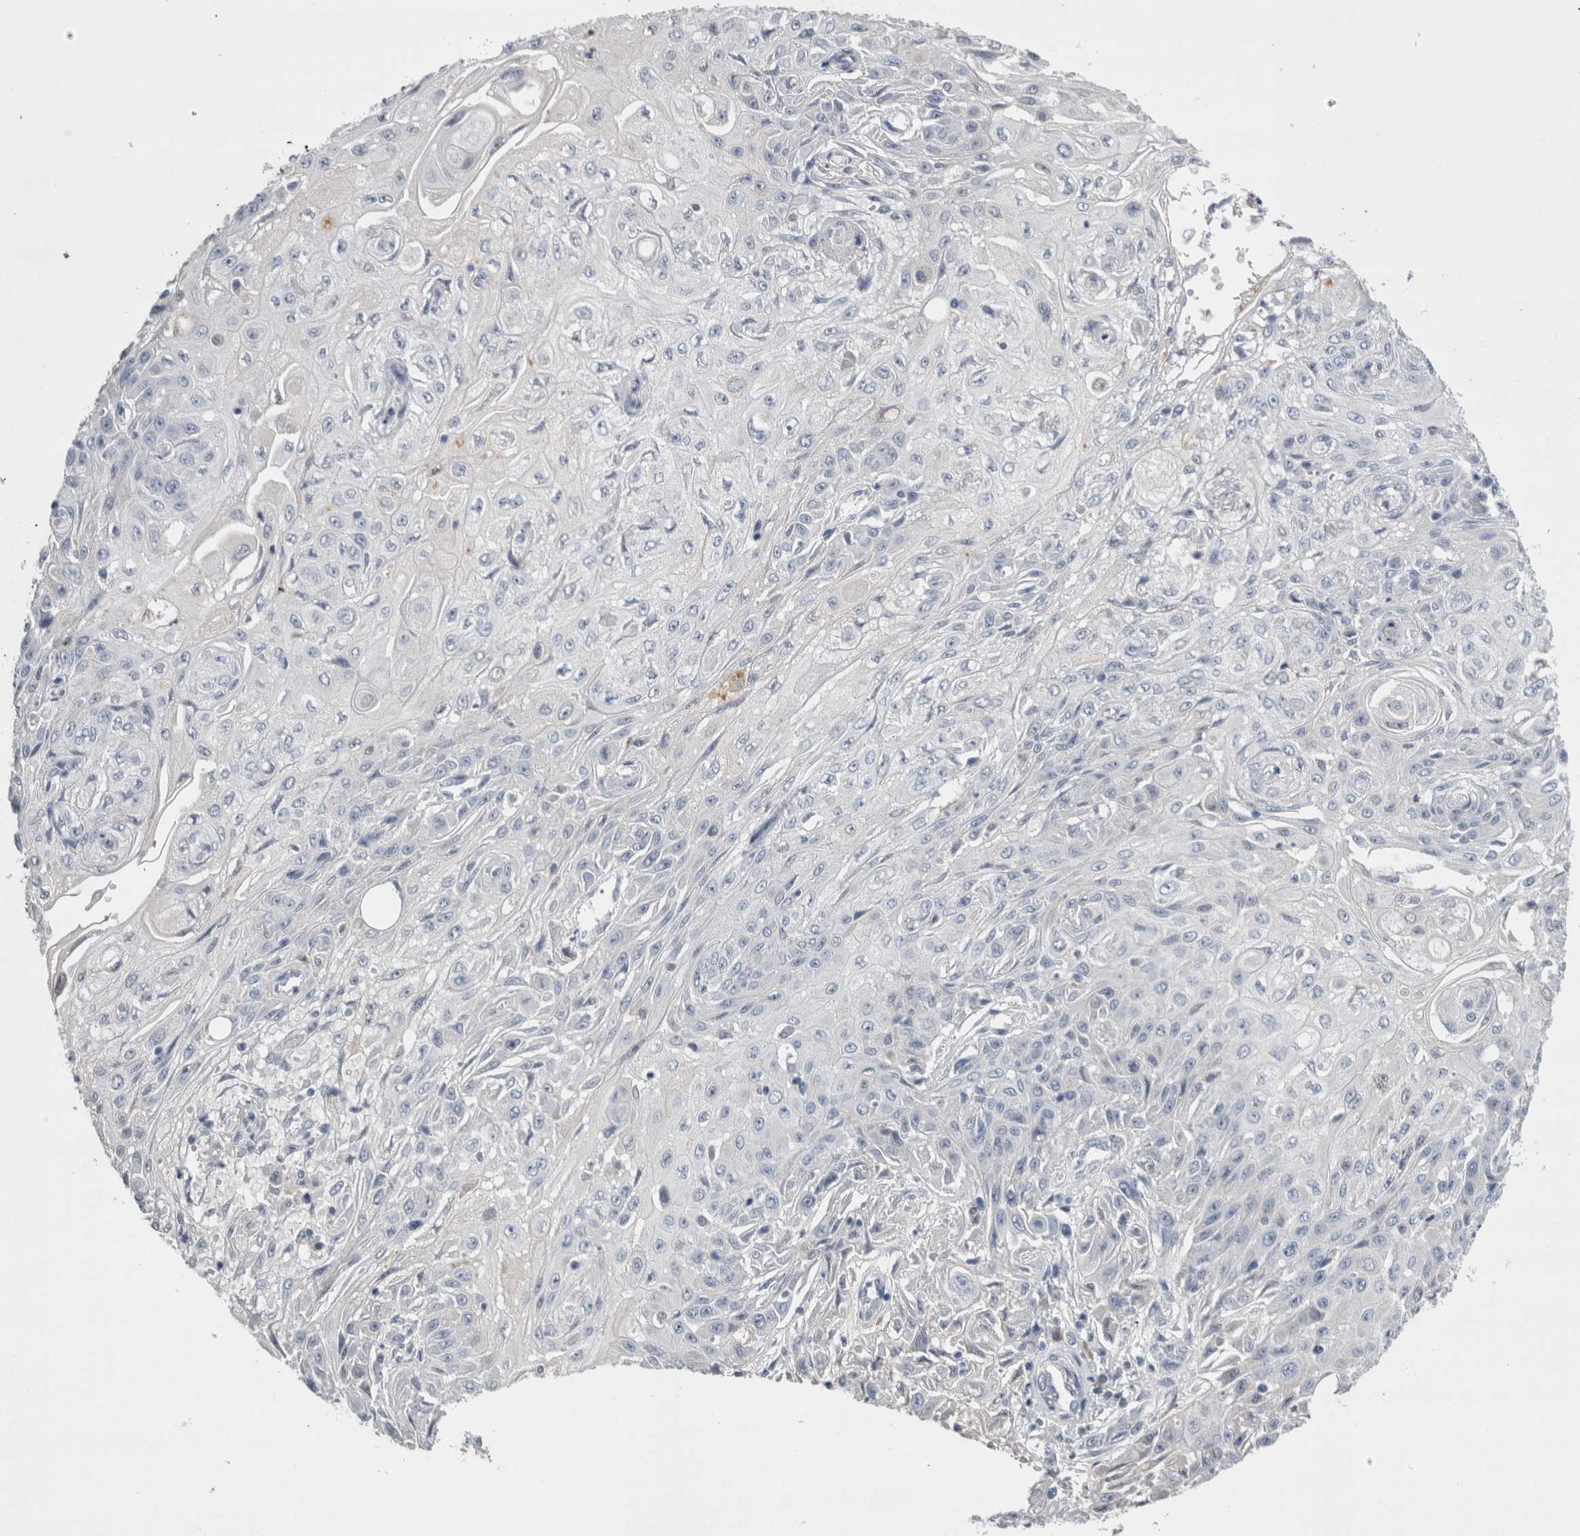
{"staining": {"intensity": "negative", "quantity": "none", "location": "none"}, "tissue": "skin cancer", "cell_type": "Tumor cells", "image_type": "cancer", "snomed": [{"axis": "morphology", "description": "Squamous cell carcinoma, NOS"}, {"axis": "morphology", "description": "Squamous cell carcinoma, metastatic, NOS"}, {"axis": "topography", "description": "Skin"}, {"axis": "topography", "description": "Lymph node"}], "caption": "Human skin cancer (squamous cell carcinoma) stained for a protein using IHC exhibits no positivity in tumor cells.", "gene": "REG1A", "patient": {"sex": "male", "age": 75}}